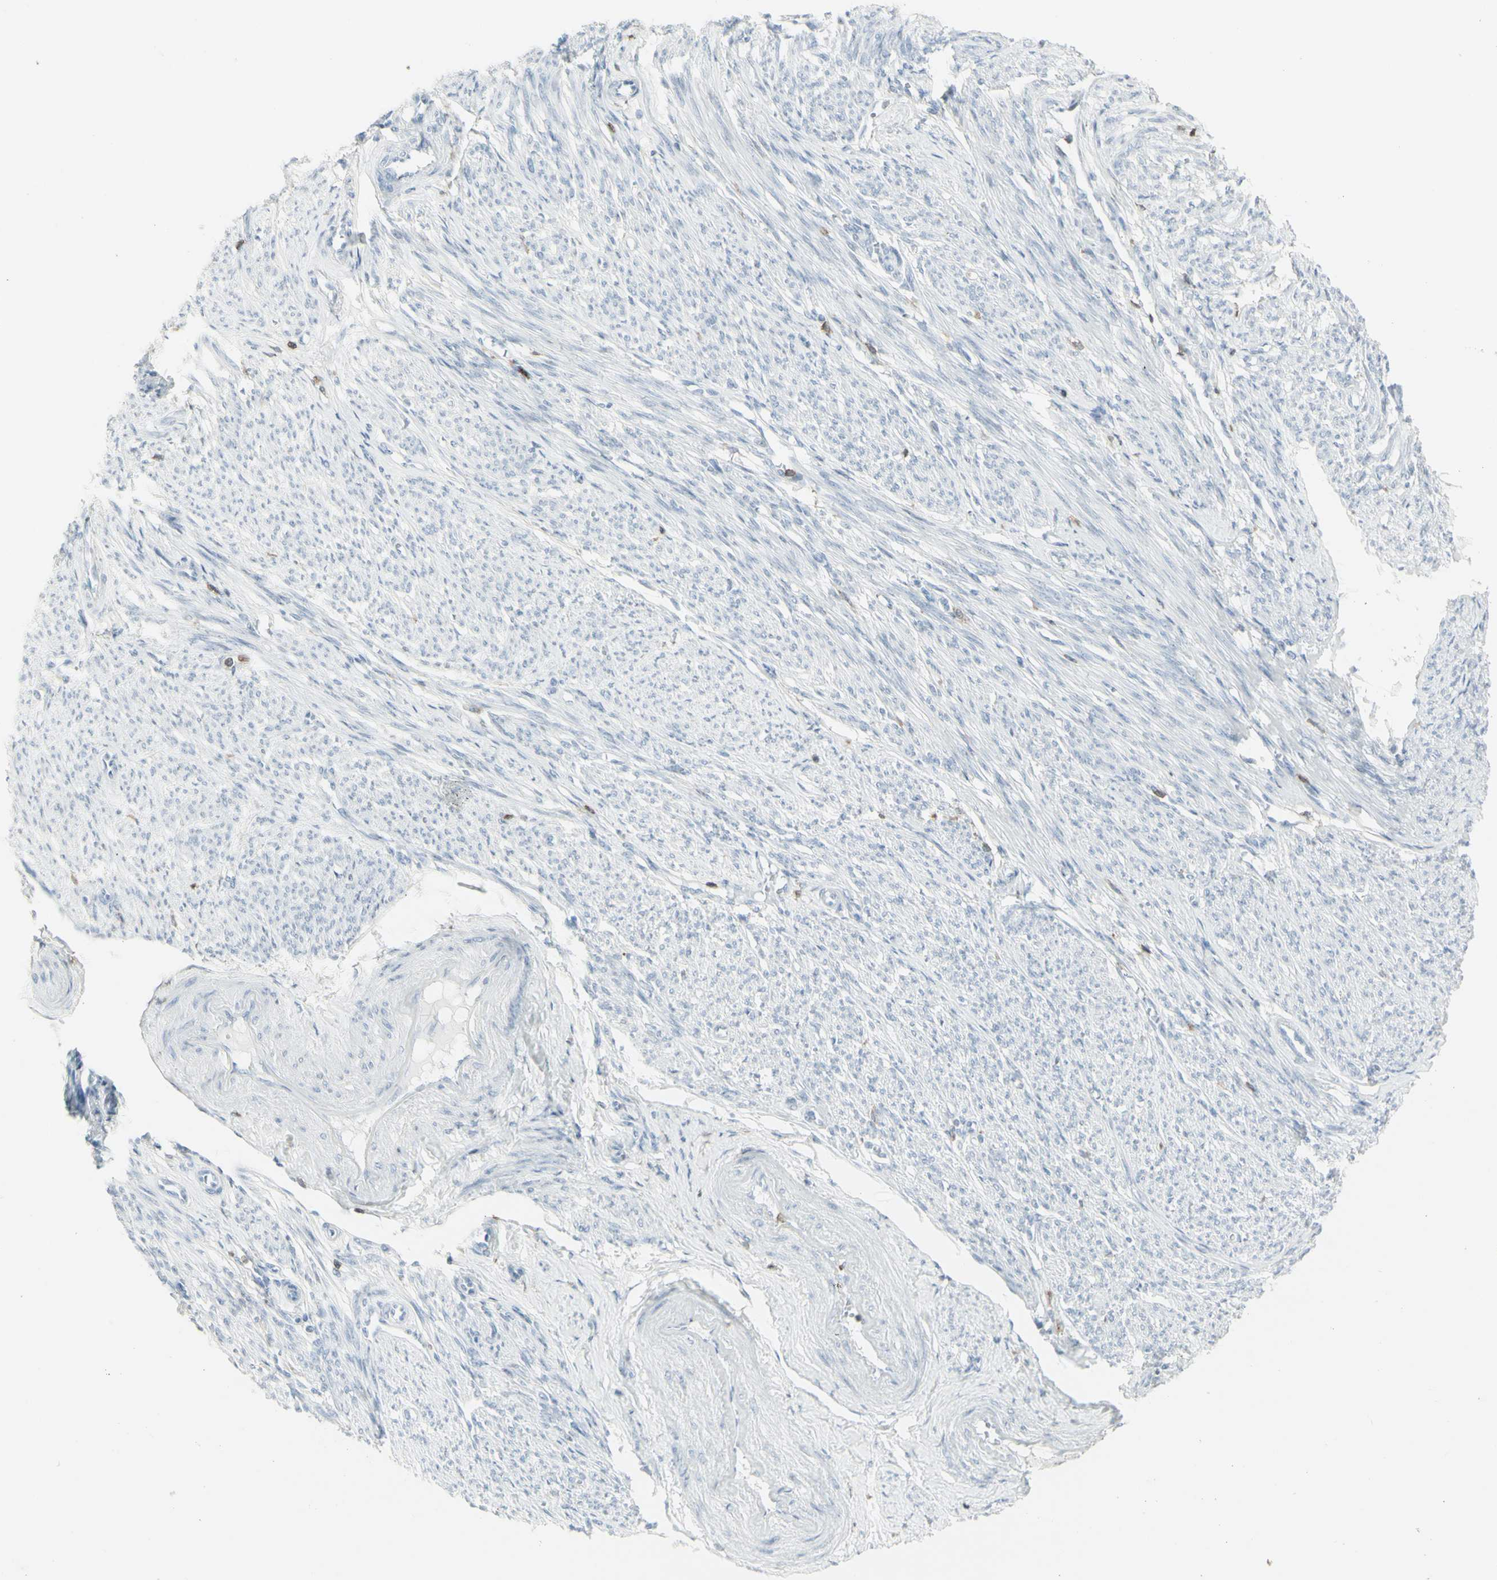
{"staining": {"intensity": "negative", "quantity": "none", "location": "none"}, "tissue": "smooth muscle", "cell_type": "Smooth muscle cells", "image_type": "normal", "snomed": [{"axis": "morphology", "description": "Normal tissue, NOS"}, {"axis": "topography", "description": "Smooth muscle"}], "caption": "This is an immunohistochemistry photomicrograph of benign human smooth muscle. There is no staining in smooth muscle cells.", "gene": "NRG1", "patient": {"sex": "female", "age": 65}}